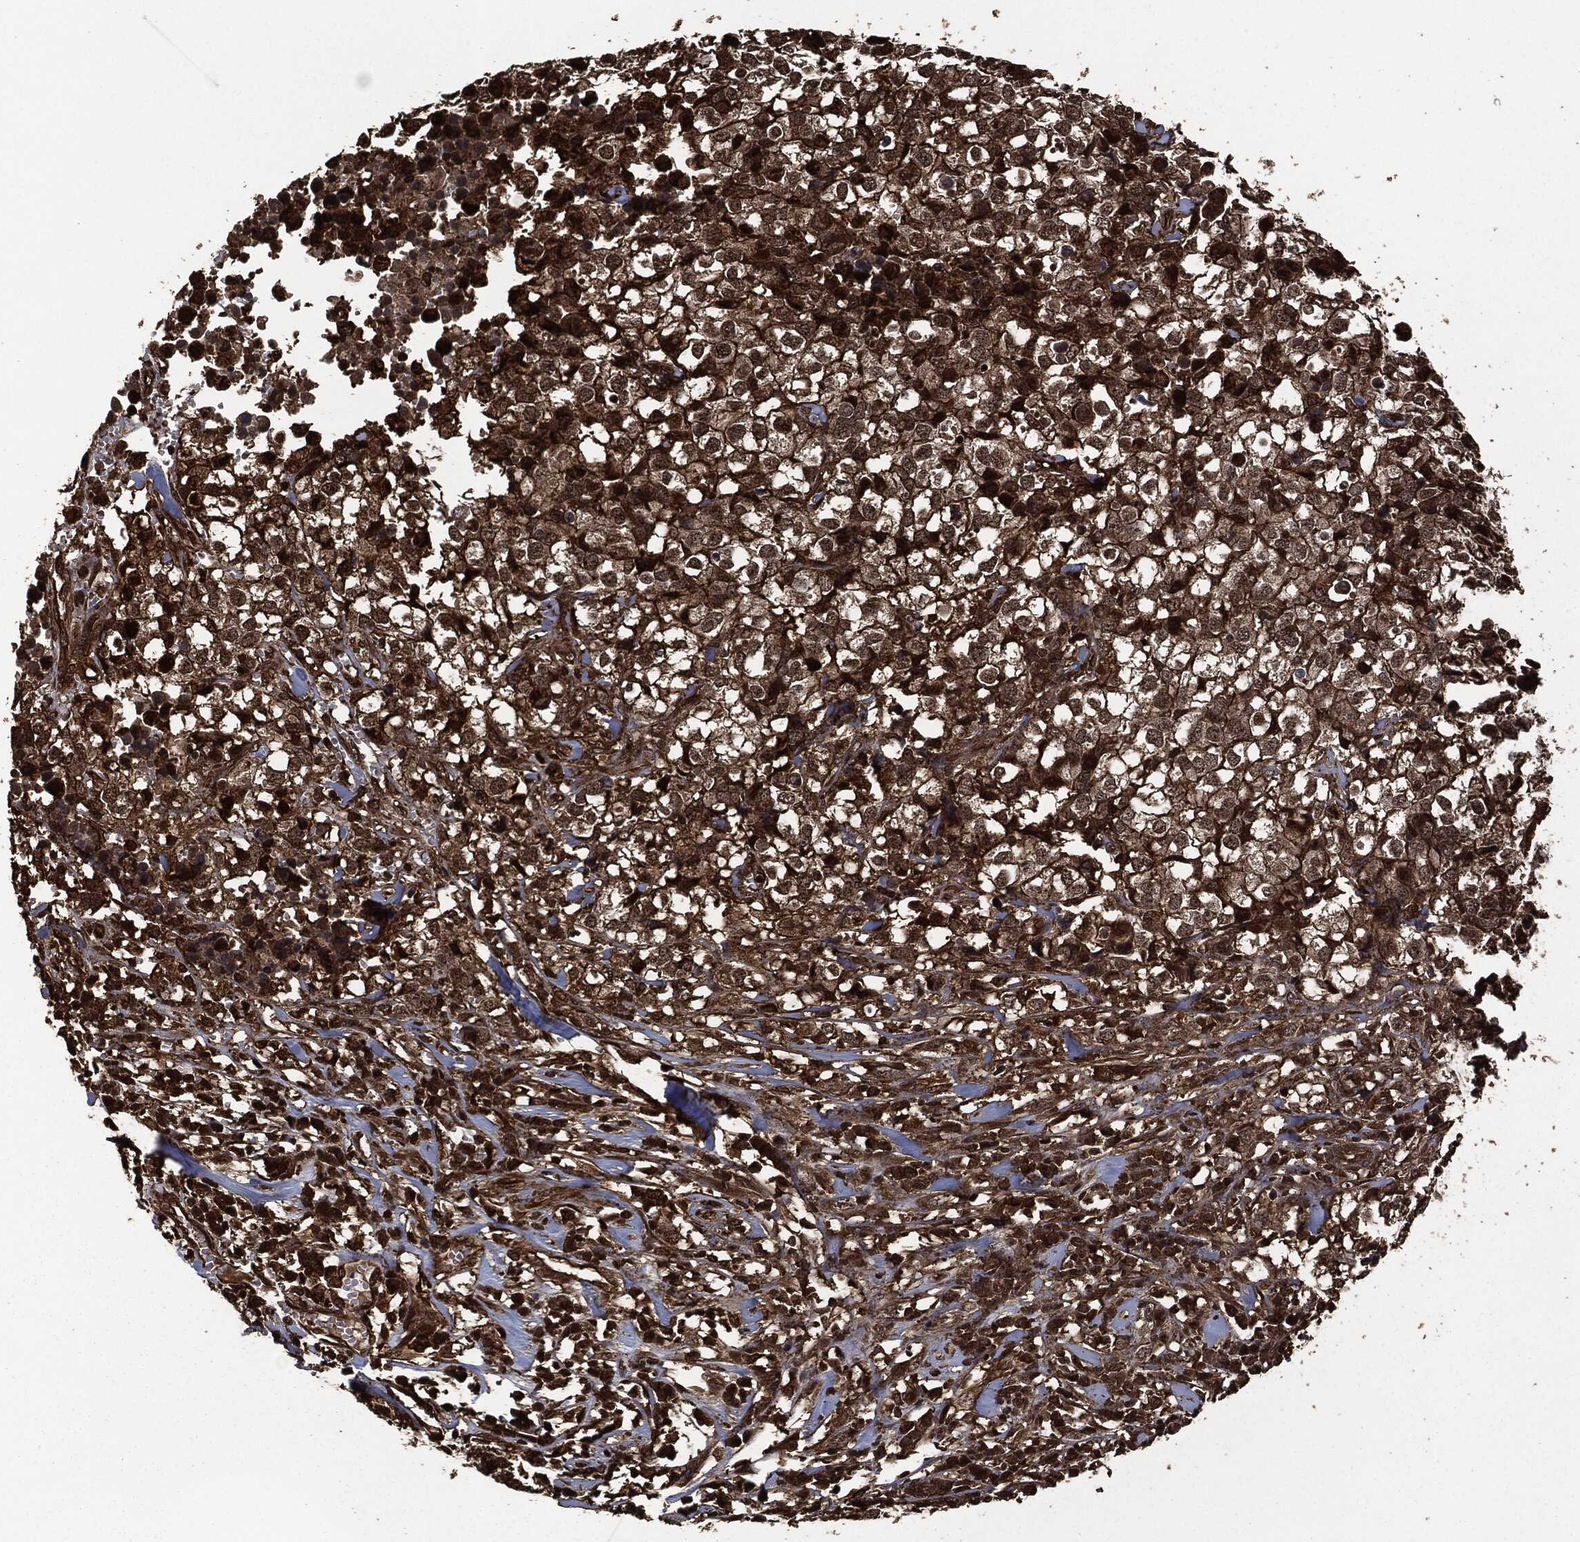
{"staining": {"intensity": "strong", "quantity": ">75%", "location": "cytoplasmic/membranous"}, "tissue": "breast cancer", "cell_type": "Tumor cells", "image_type": "cancer", "snomed": [{"axis": "morphology", "description": "Duct carcinoma"}, {"axis": "topography", "description": "Breast"}], "caption": "Breast cancer was stained to show a protein in brown. There is high levels of strong cytoplasmic/membranous expression in about >75% of tumor cells. The staining was performed using DAB (3,3'-diaminobenzidine), with brown indicating positive protein expression. Nuclei are stained blue with hematoxylin.", "gene": "HRAS", "patient": {"sex": "female", "age": 30}}